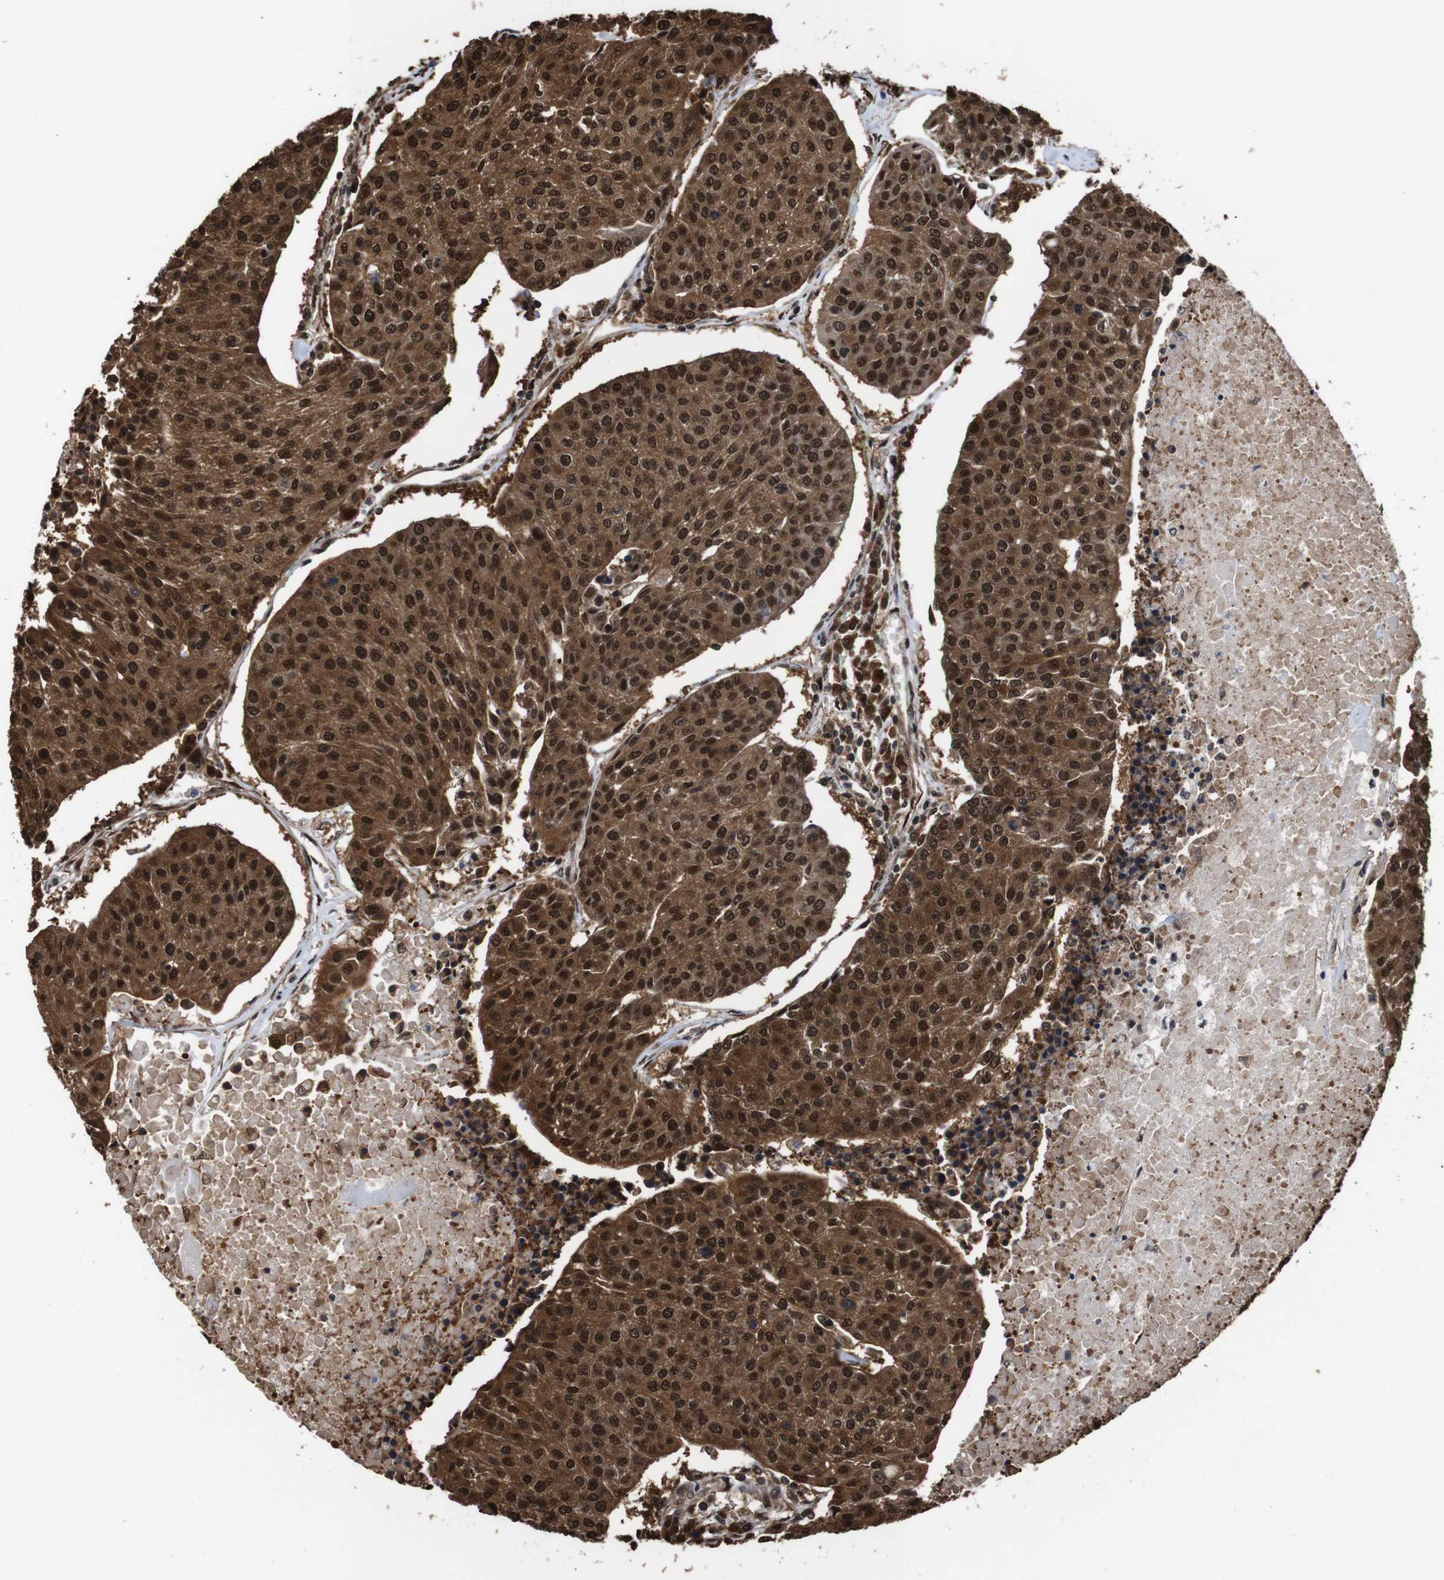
{"staining": {"intensity": "strong", "quantity": ">75%", "location": "cytoplasmic/membranous,nuclear"}, "tissue": "urothelial cancer", "cell_type": "Tumor cells", "image_type": "cancer", "snomed": [{"axis": "morphology", "description": "Urothelial carcinoma, High grade"}, {"axis": "topography", "description": "Urinary bladder"}], "caption": "Strong cytoplasmic/membranous and nuclear staining for a protein is seen in approximately >75% of tumor cells of urothelial cancer using IHC.", "gene": "VCP", "patient": {"sex": "female", "age": 85}}